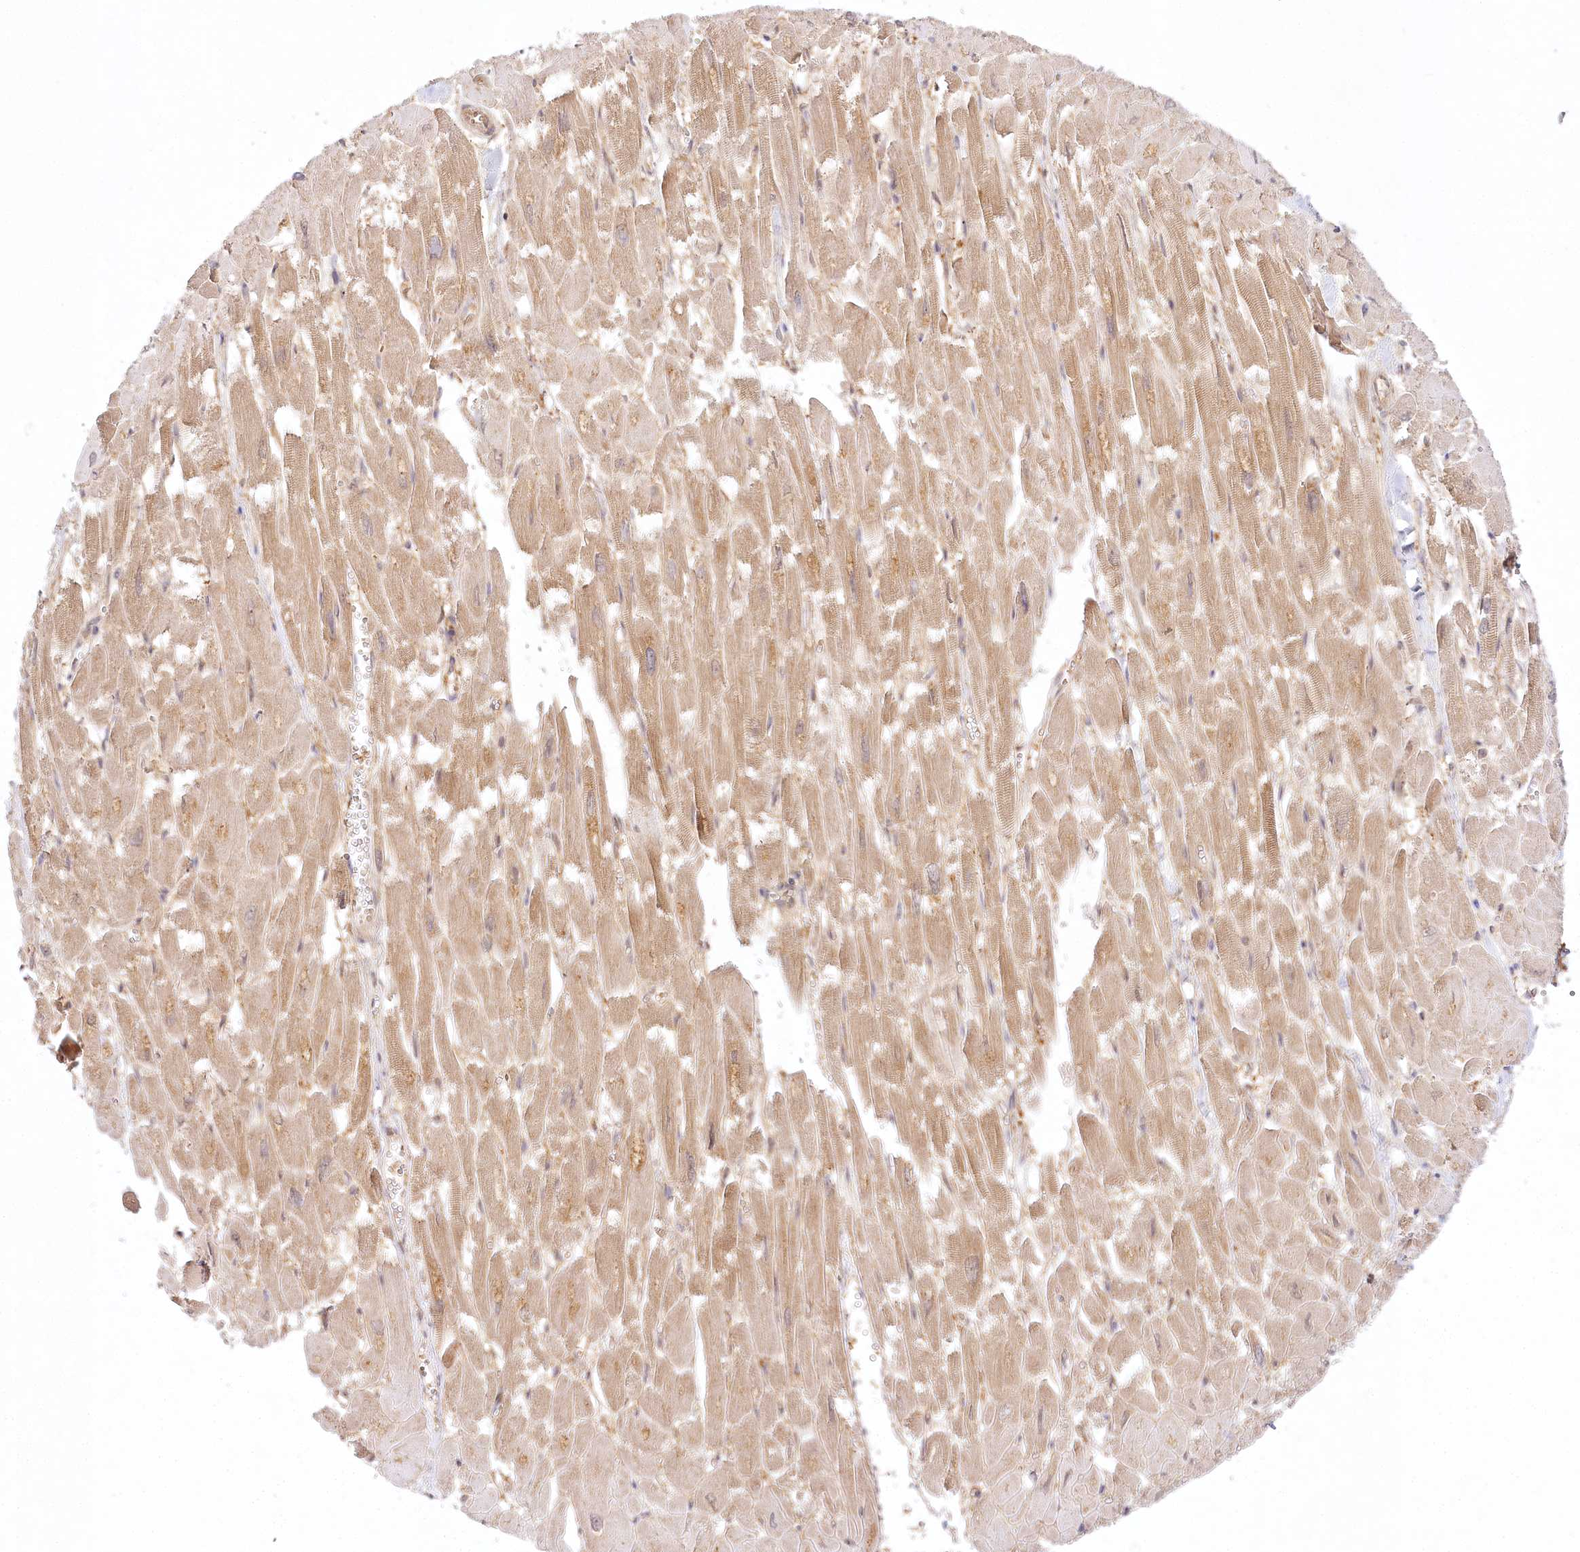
{"staining": {"intensity": "moderate", "quantity": ">75%", "location": "cytoplasmic/membranous"}, "tissue": "heart muscle", "cell_type": "Cardiomyocytes", "image_type": "normal", "snomed": [{"axis": "morphology", "description": "Normal tissue, NOS"}, {"axis": "topography", "description": "Heart"}], "caption": "This micrograph displays immunohistochemistry (IHC) staining of normal human heart muscle, with medium moderate cytoplasmic/membranous positivity in about >75% of cardiomyocytes.", "gene": "INPP4B", "patient": {"sex": "male", "age": 54}}